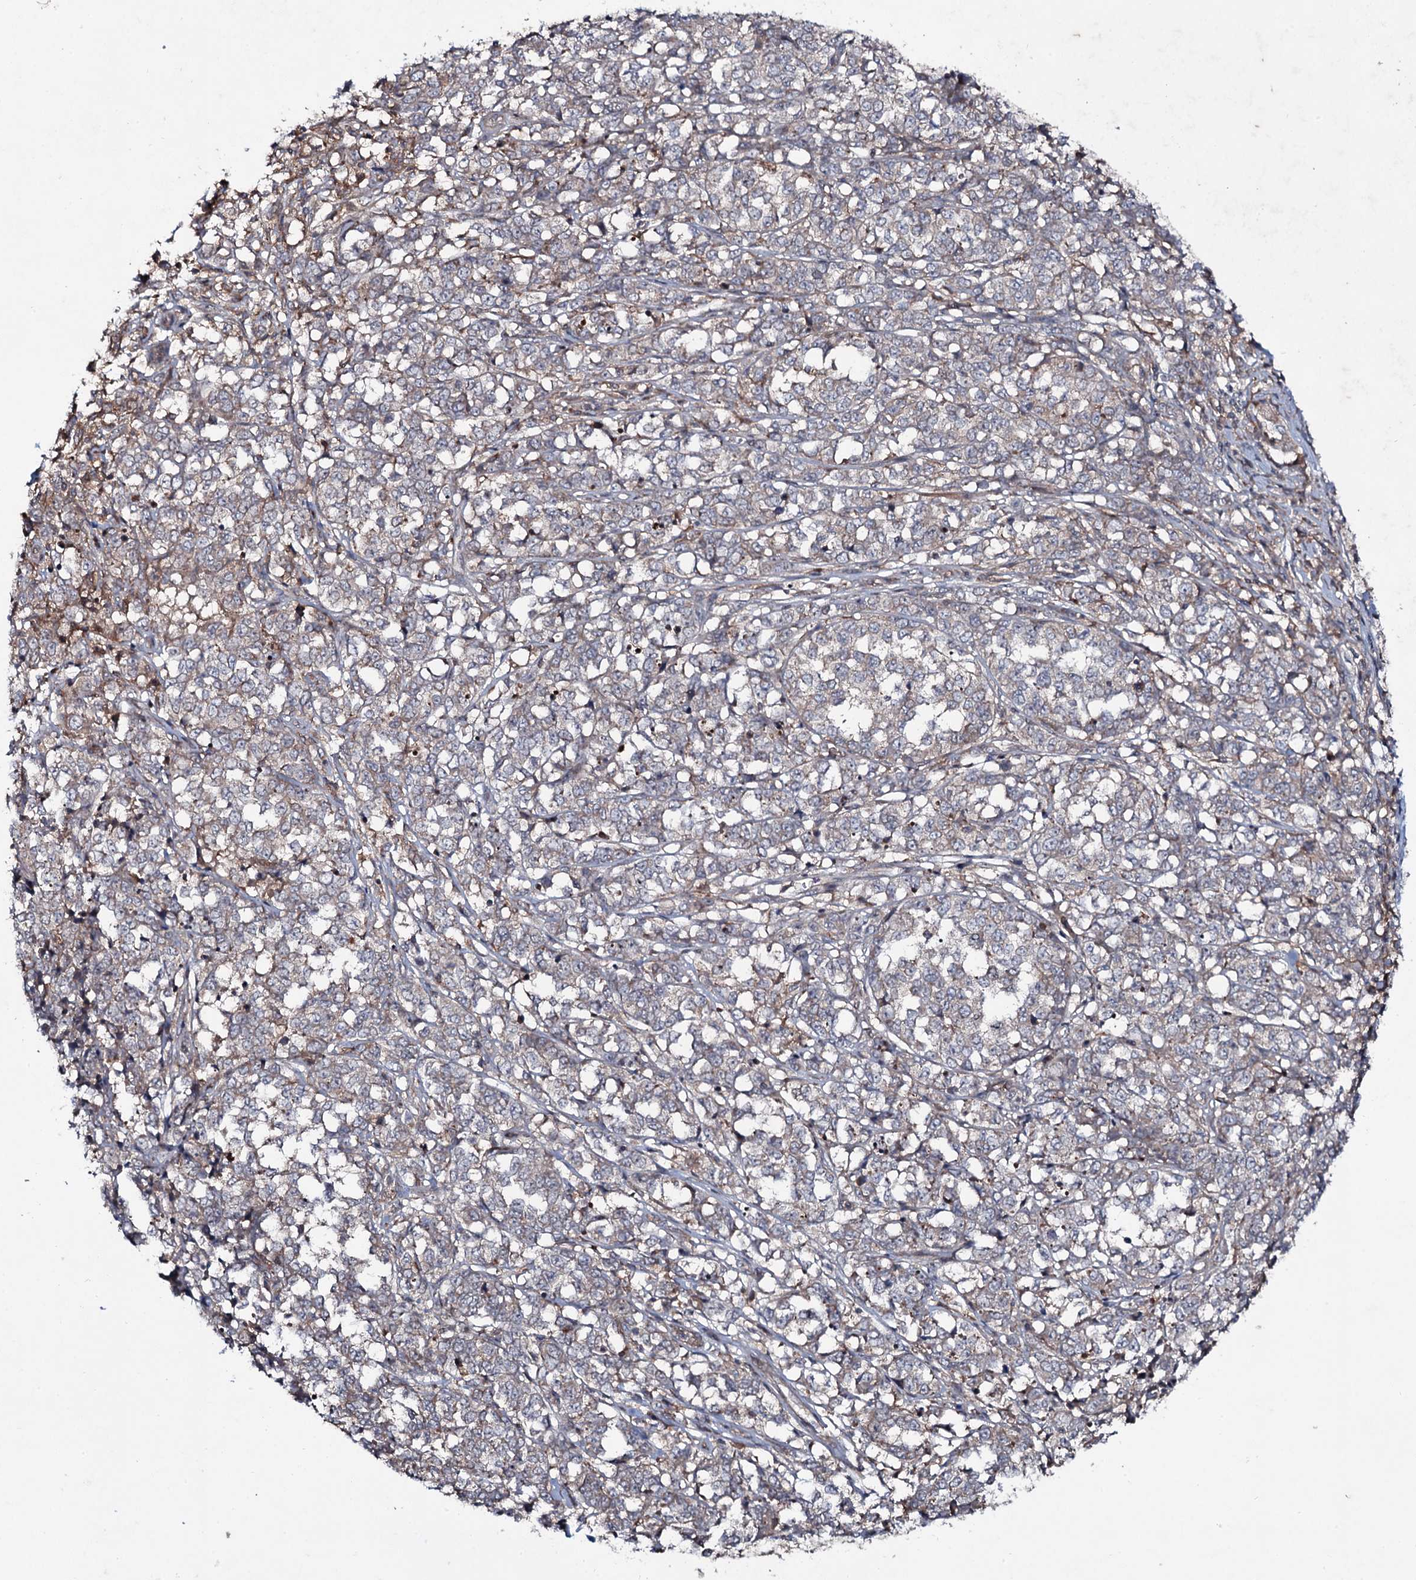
{"staining": {"intensity": "weak", "quantity": "25%-75%", "location": "cytoplasmic/membranous"}, "tissue": "melanoma", "cell_type": "Tumor cells", "image_type": "cancer", "snomed": [{"axis": "morphology", "description": "Malignant melanoma, NOS"}, {"axis": "topography", "description": "Skin"}], "caption": "Brown immunohistochemical staining in human melanoma displays weak cytoplasmic/membranous staining in approximately 25%-75% of tumor cells.", "gene": "SNAP23", "patient": {"sex": "female", "age": 72}}